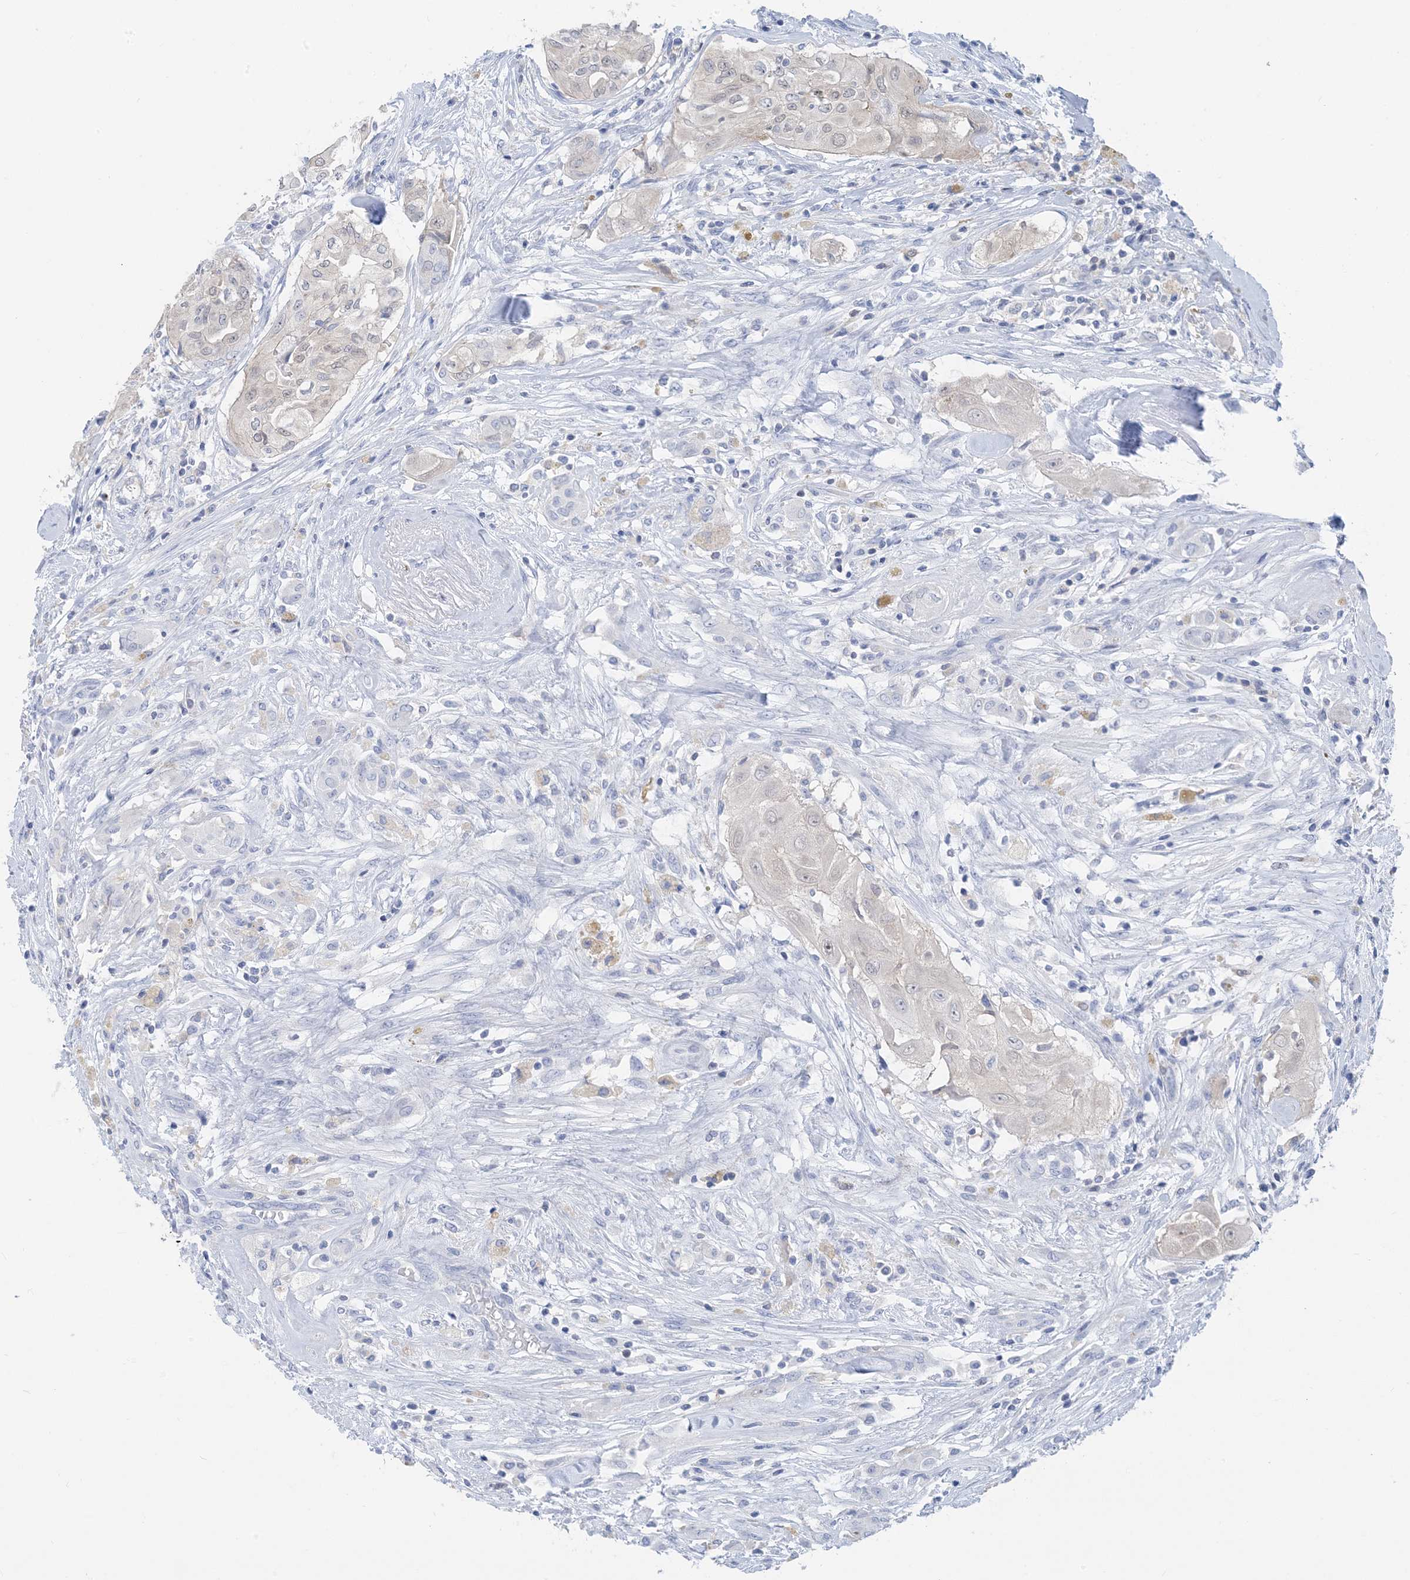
{"staining": {"intensity": "negative", "quantity": "none", "location": "none"}, "tissue": "thyroid cancer", "cell_type": "Tumor cells", "image_type": "cancer", "snomed": [{"axis": "morphology", "description": "Papillary adenocarcinoma, NOS"}, {"axis": "topography", "description": "Thyroid gland"}], "caption": "This is an immunohistochemistry (IHC) image of thyroid cancer (papillary adenocarcinoma). There is no expression in tumor cells.", "gene": "SH3YL1", "patient": {"sex": "female", "age": 59}}